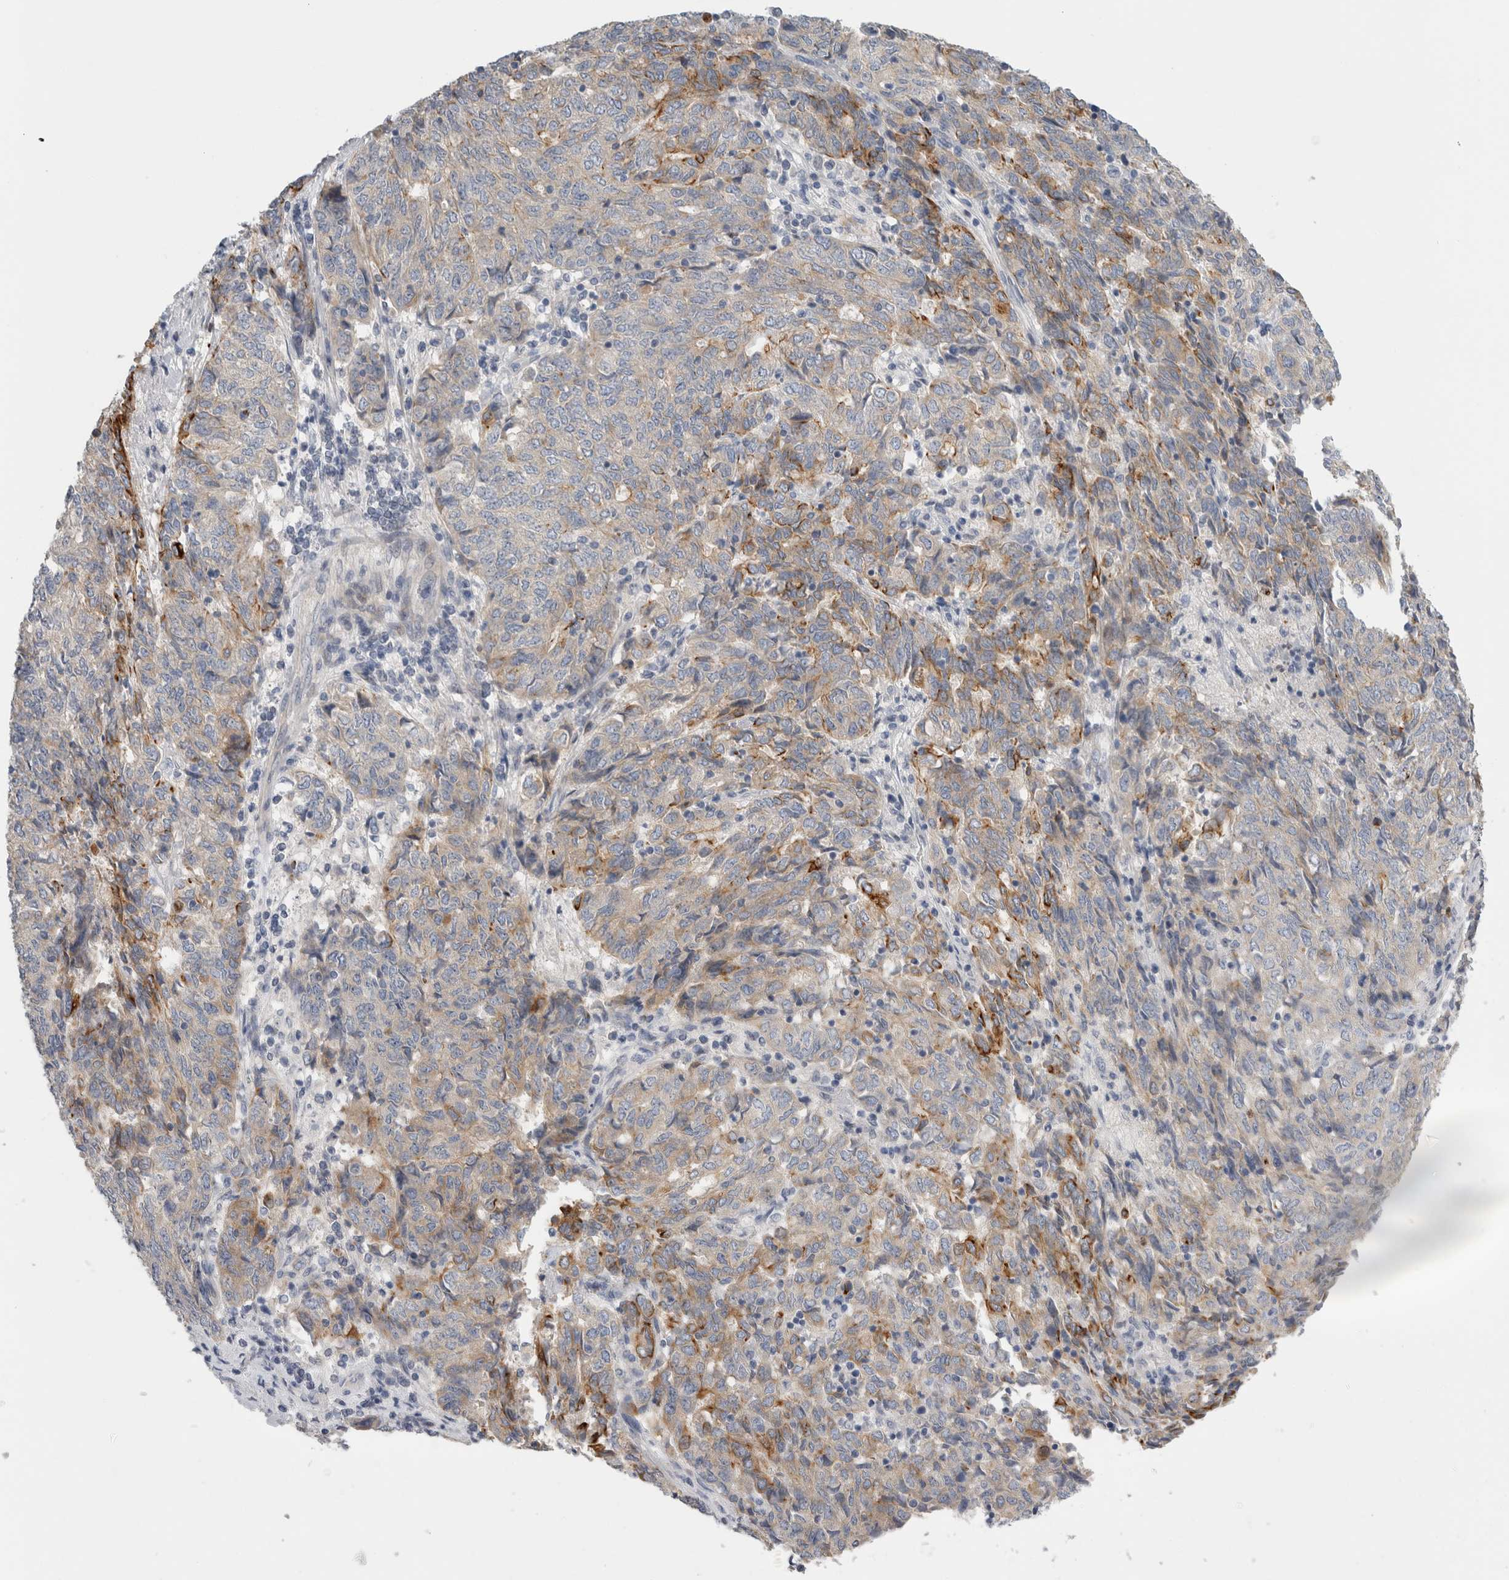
{"staining": {"intensity": "moderate", "quantity": "<25%", "location": "cytoplasmic/membranous"}, "tissue": "endometrial cancer", "cell_type": "Tumor cells", "image_type": "cancer", "snomed": [{"axis": "morphology", "description": "Adenocarcinoma, NOS"}, {"axis": "topography", "description": "Endometrium"}], "caption": "Protein staining exhibits moderate cytoplasmic/membranous expression in about <25% of tumor cells in adenocarcinoma (endometrial). The protein of interest is shown in brown color, while the nuclei are stained blue.", "gene": "SLC20A2", "patient": {"sex": "female", "age": 80}}